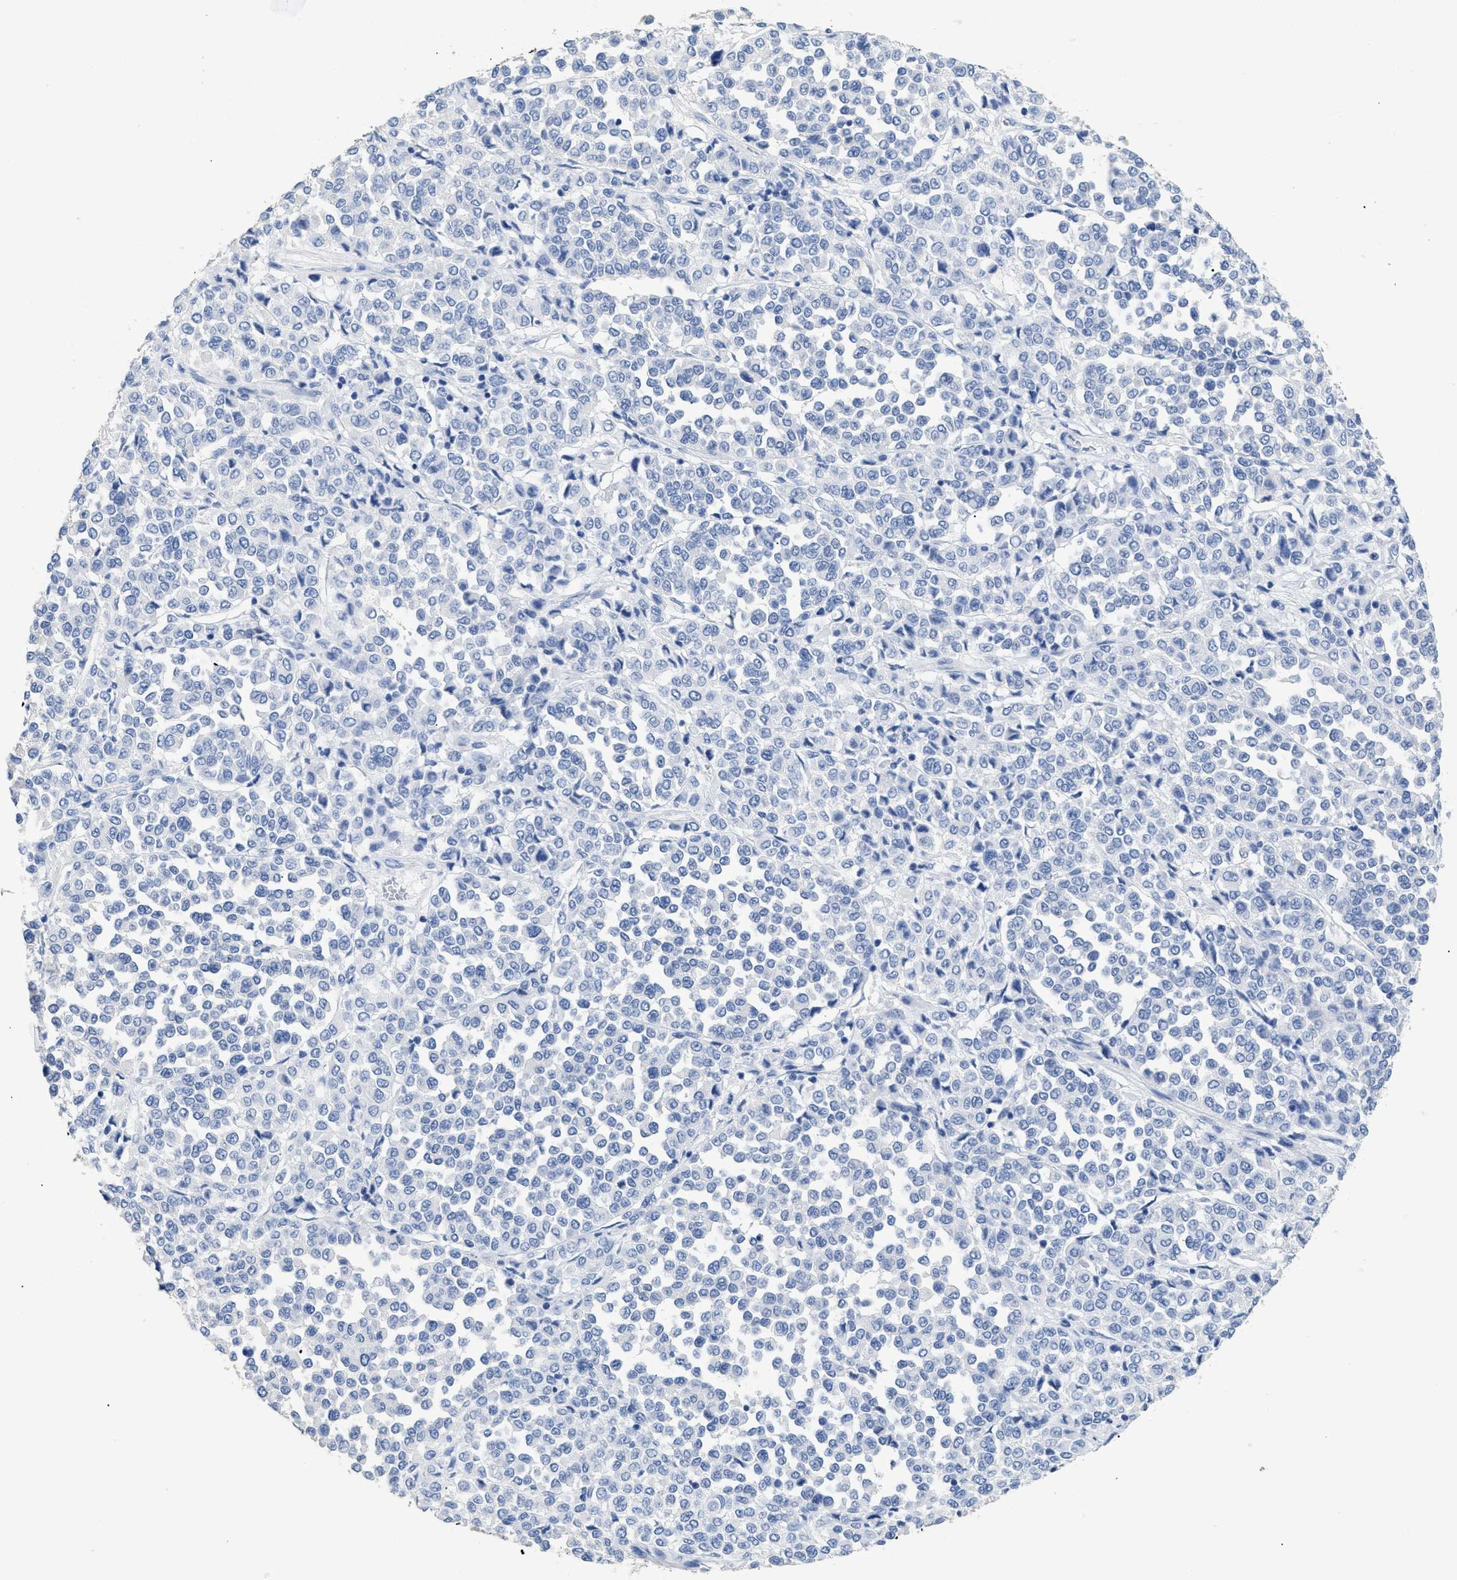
{"staining": {"intensity": "negative", "quantity": "none", "location": "none"}, "tissue": "melanoma", "cell_type": "Tumor cells", "image_type": "cancer", "snomed": [{"axis": "morphology", "description": "Malignant melanoma, Metastatic site"}, {"axis": "topography", "description": "Pancreas"}], "caption": "Immunohistochemistry (IHC) of human malignant melanoma (metastatic site) reveals no expression in tumor cells.", "gene": "DLC1", "patient": {"sex": "female", "age": 30}}